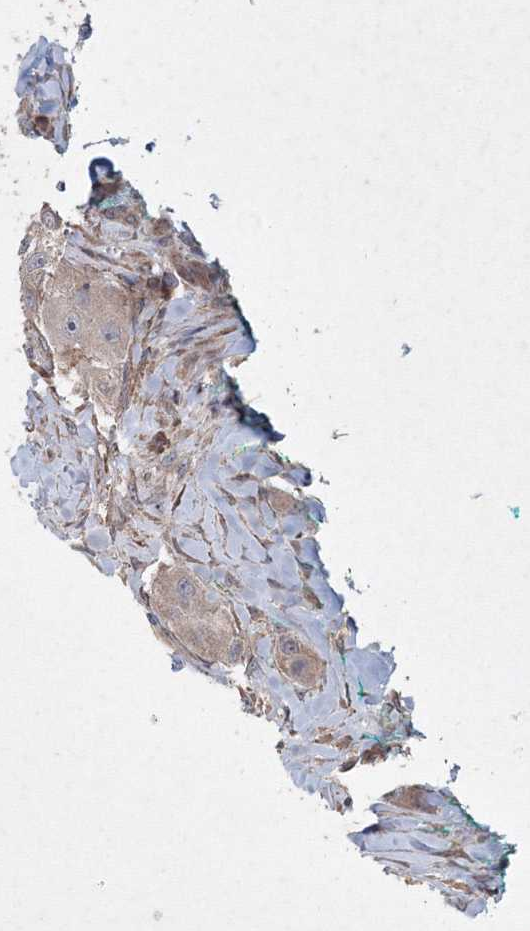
{"staining": {"intensity": "weak", "quantity": "<25%", "location": "cytoplasmic/membranous"}, "tissue": "head and neck cancer", "cell_type": "Tumor cells", "image_type": "cancer", "snomed": [{"axis": "morphology", "description": "Normal tissue, NOS"}, {"axis": "morphology", "description": "Squamous cell carcinoma, NOS"}, {"axis": "topography", "description": "Skeletal muscle"}, {"axis": "topography", "description": "Head-Neck"}], "caption": "High power microscopy micrograph of an IHC photomicrograph of squamous cell carcinoma (head and neck), revealing no significant positivity in tumor cells.", "gene": "NOA1", "patient": {"sex": "male", "age": 51}}